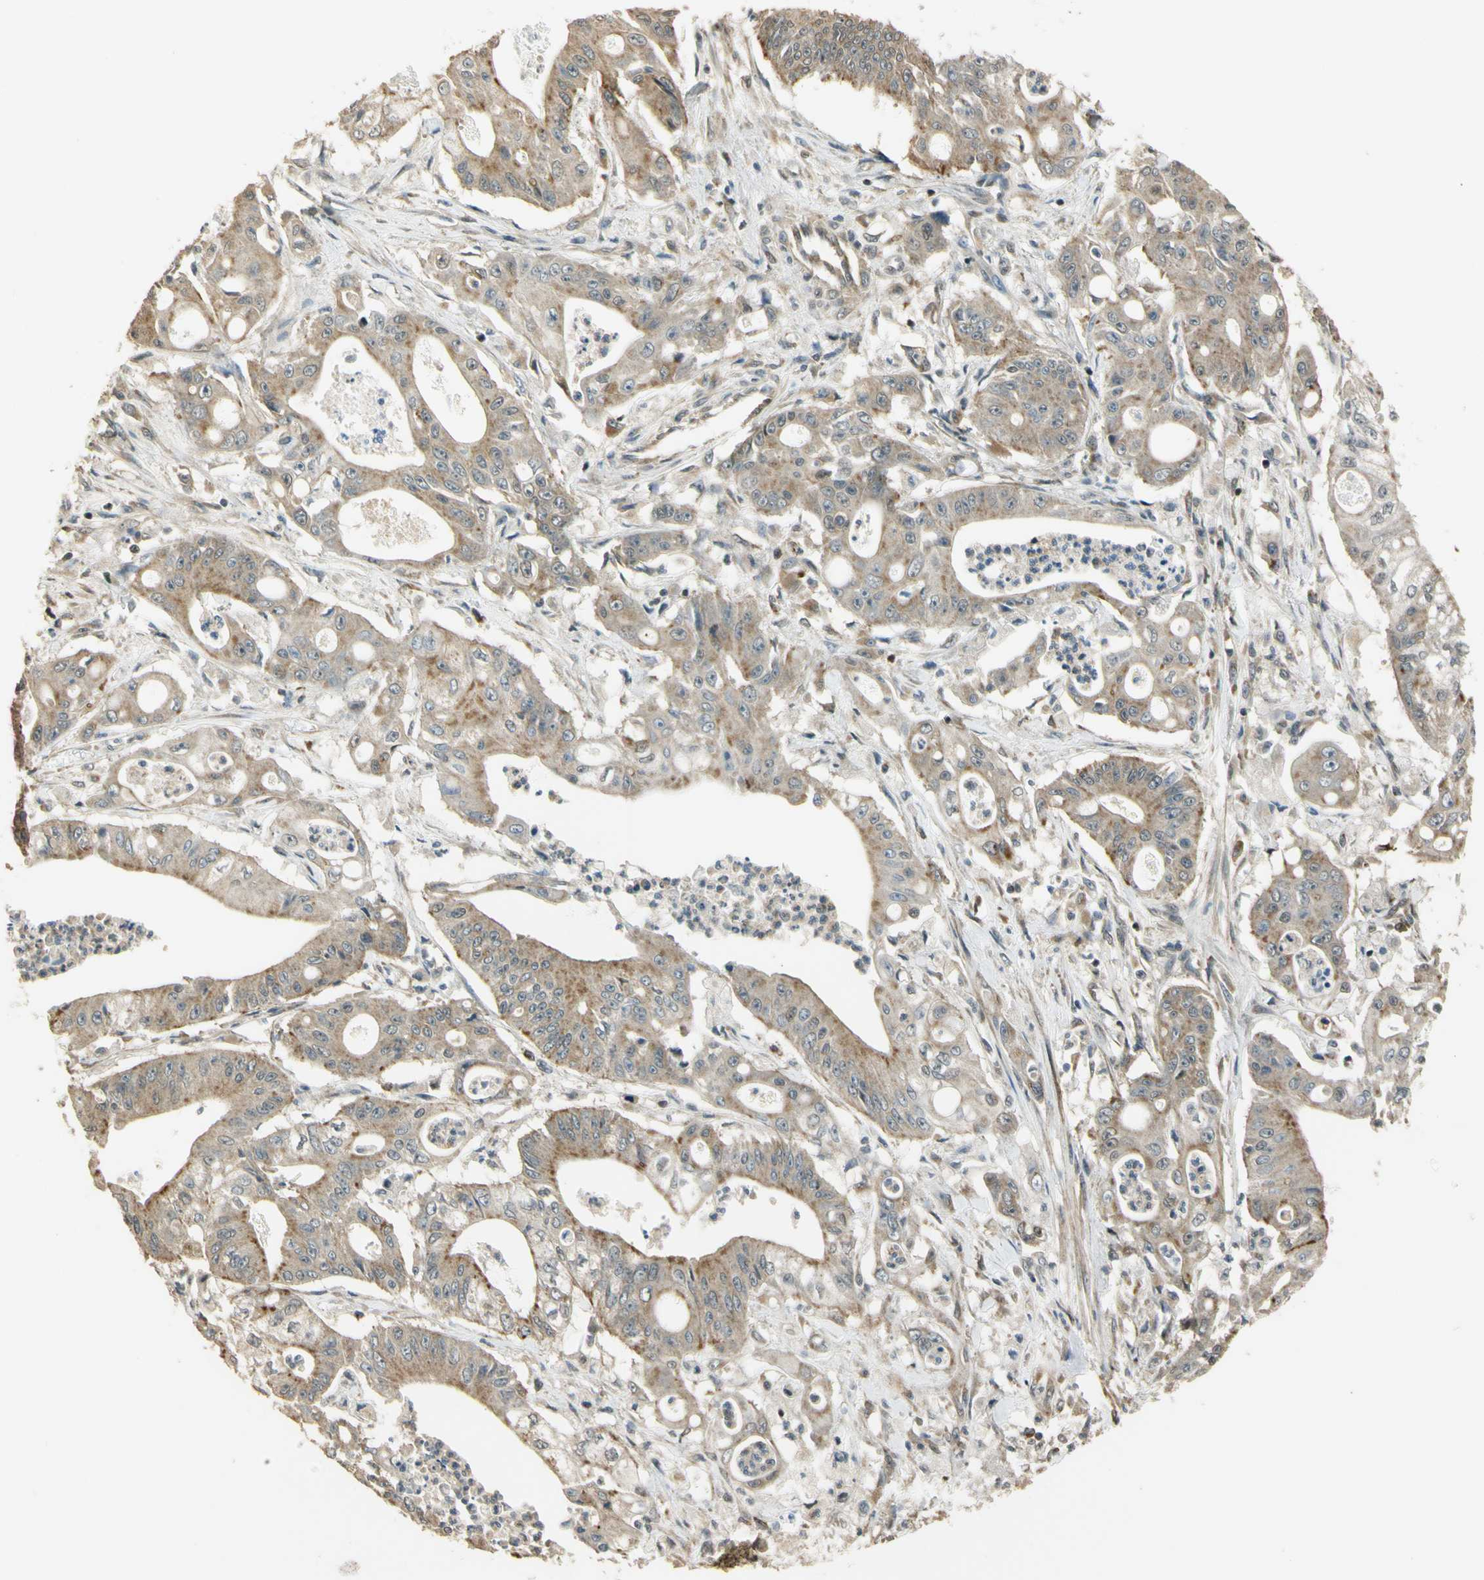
{"staining": {"intensity": "moderate", "quantity": ">75%", "location": "cytoplasmic/membranous"}, "tissue": "pancreatic cancer", "cell_type": "Tumor cells", "image_type": "cancer", "snomed": [{"axis": "morphology", "description": "Normal tissue, NOS"}, {"axis": "topography", "description": "Lymph node"}], "caption": "There is medium levels of moderate cytoplasmic/membranous staining in tumor cells of pancreatic cancer, as demonstrated by immunohistochemical staining (brown color).", "gene": "LAMTOR1", "patient": {"sex": "male", "age": 62}}